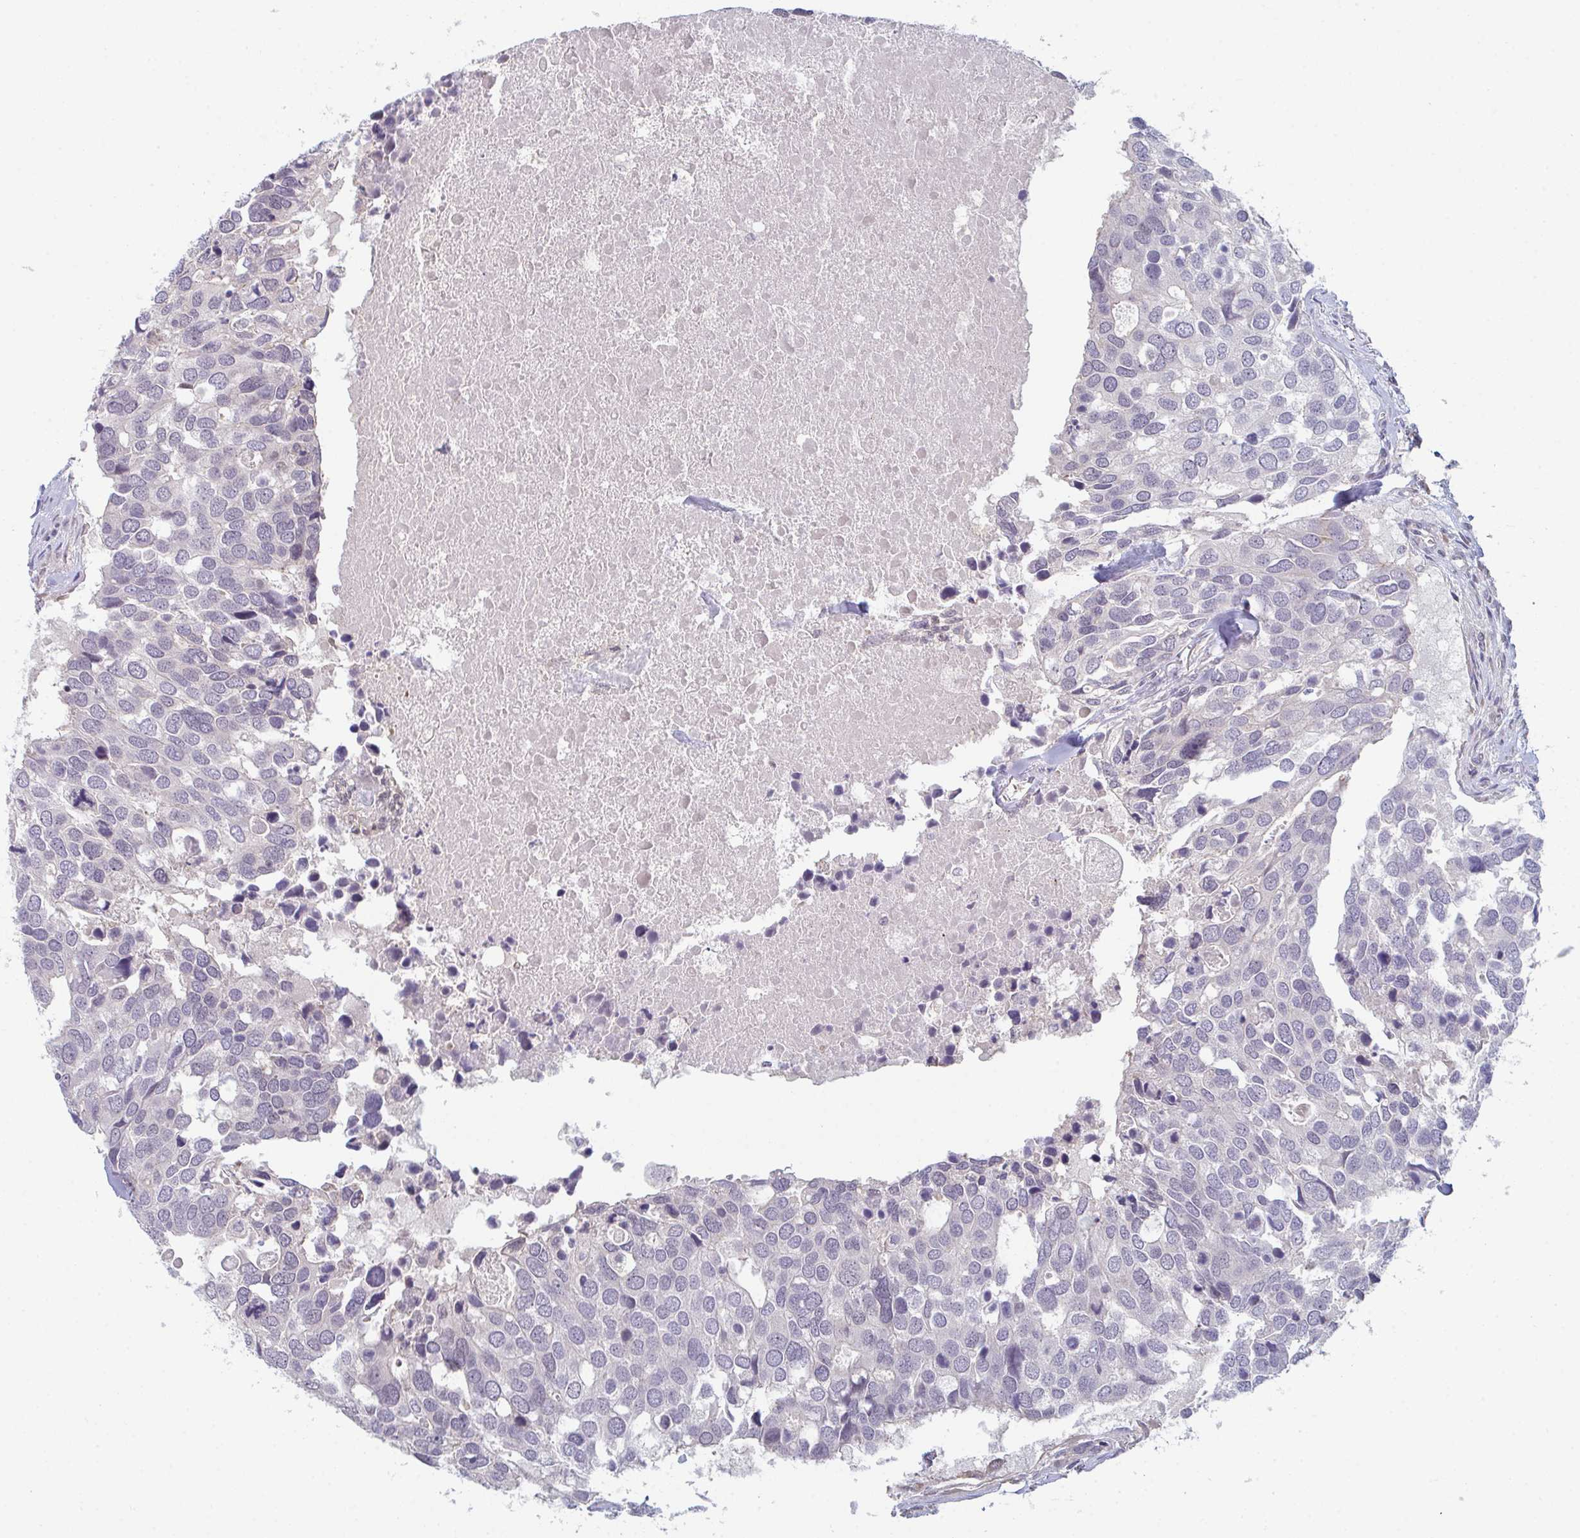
{"staining": {"intensity": "negative", "quantity": "none", "location": "none"}, "tissue": "breast cancer", "cell_type": "Tumor cells", "image_type": "cancer", "snomed": [{"axis": "morphology", "description": "Duct carcinoma"}, {"axis": "topography", "description": "Breast"}], "caption": "The photomicrograph shows no significant positivity in tumor cells of intraductal carcinoma (breast).", "gene": "ZNF214", "patient": {"sex": "female", "age": 83}}